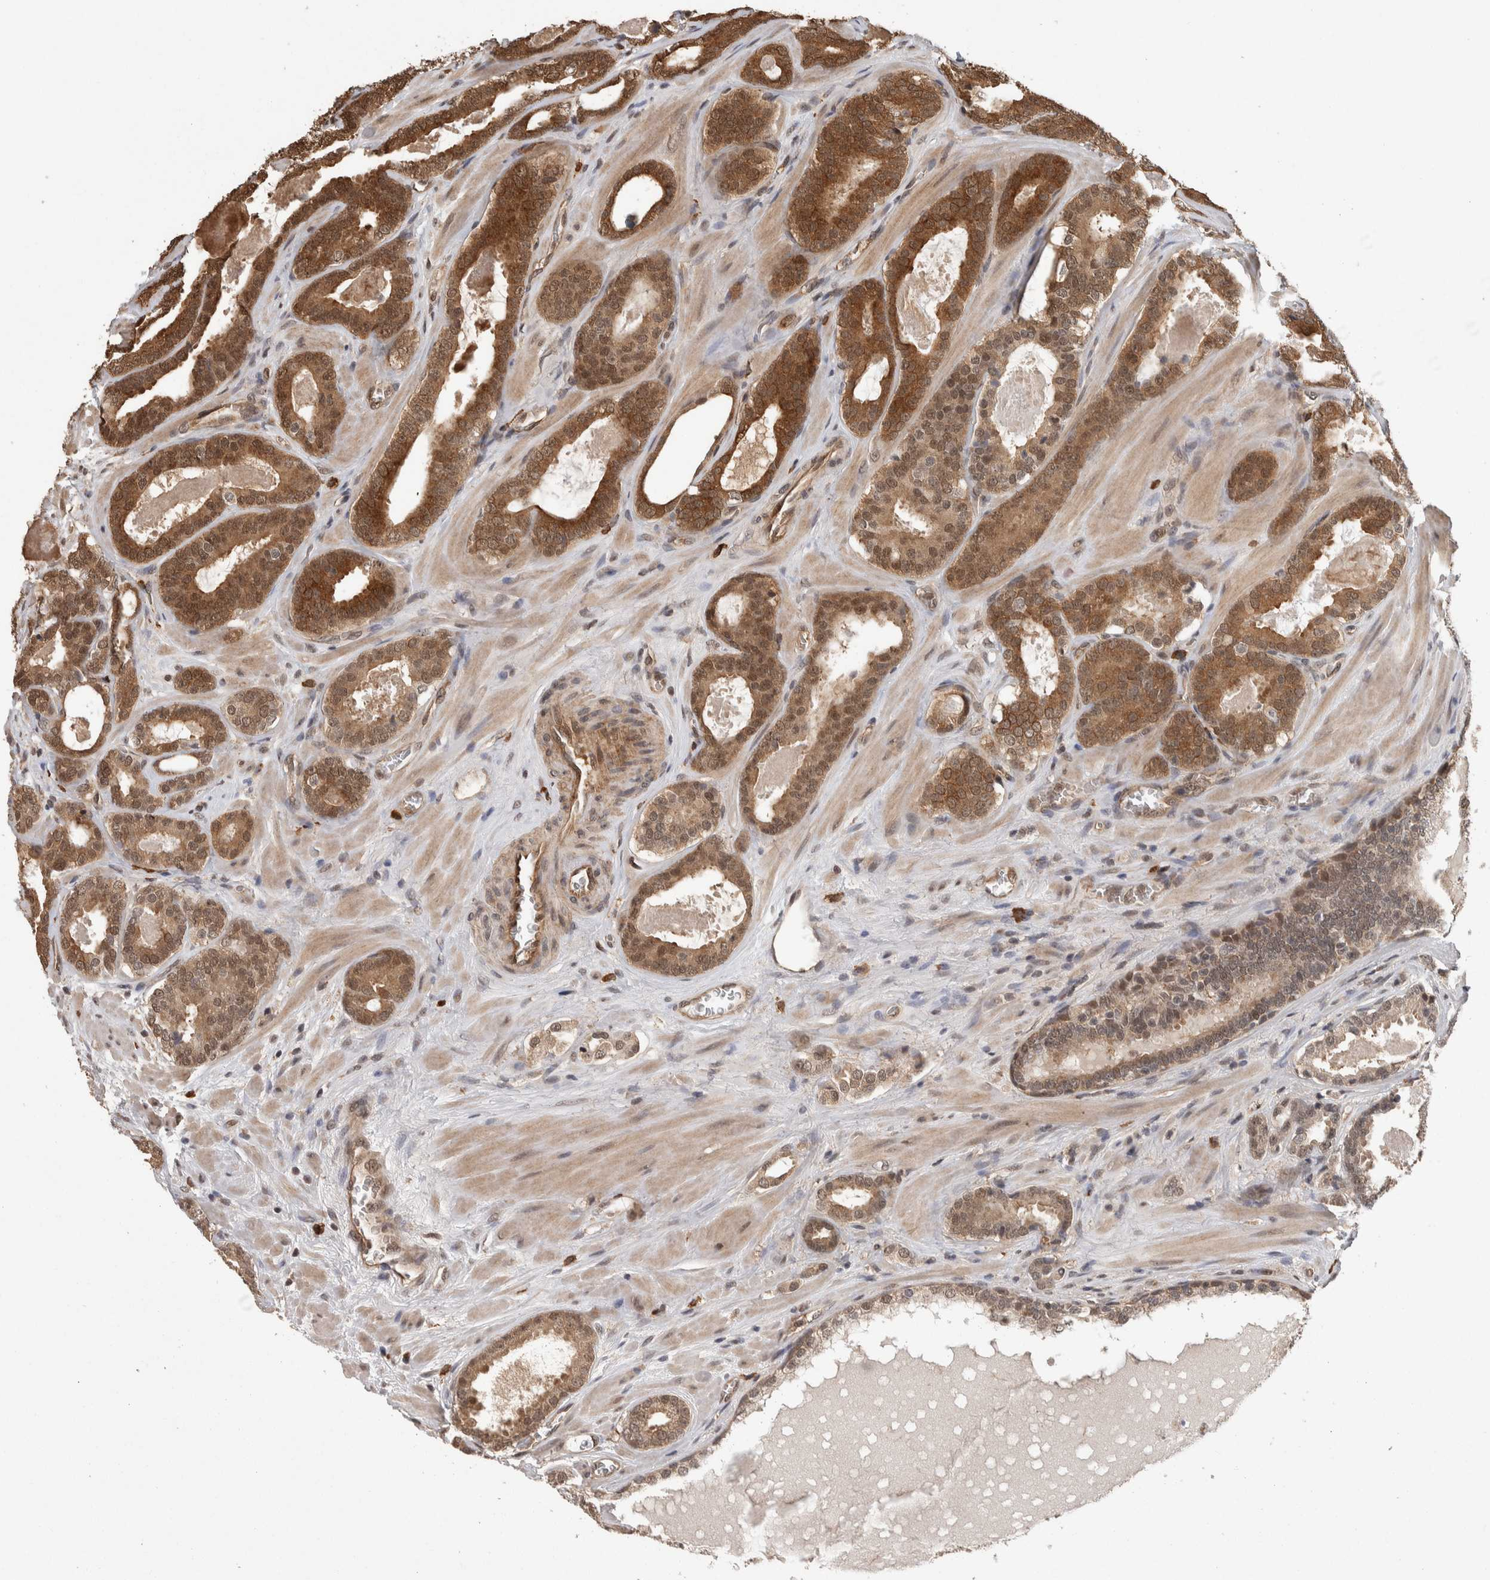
{"staining": {"intensity": "strong", "quantity": ">75%", "location": "cytoplasmic/membranous,nuclear"}, "tissue": "prostate cancer", "cell_type": "Tumor cells", "image_type": "cancer", "snomed": [{"axis": "morphology", "description": "Adenocarcinoma, High grade"}, {"axis": "topography", "description": "Prostate"}], "caption": "Immunohistochemical staining of human prostate adenocarcinoma (high-grade) demonstrates strong cytoplasmic/membranous and nuclear protein expression in approximately >75% of tumor cells.", "gene": "ZNF592", "patient": {"sex": "male", "age": 60}}